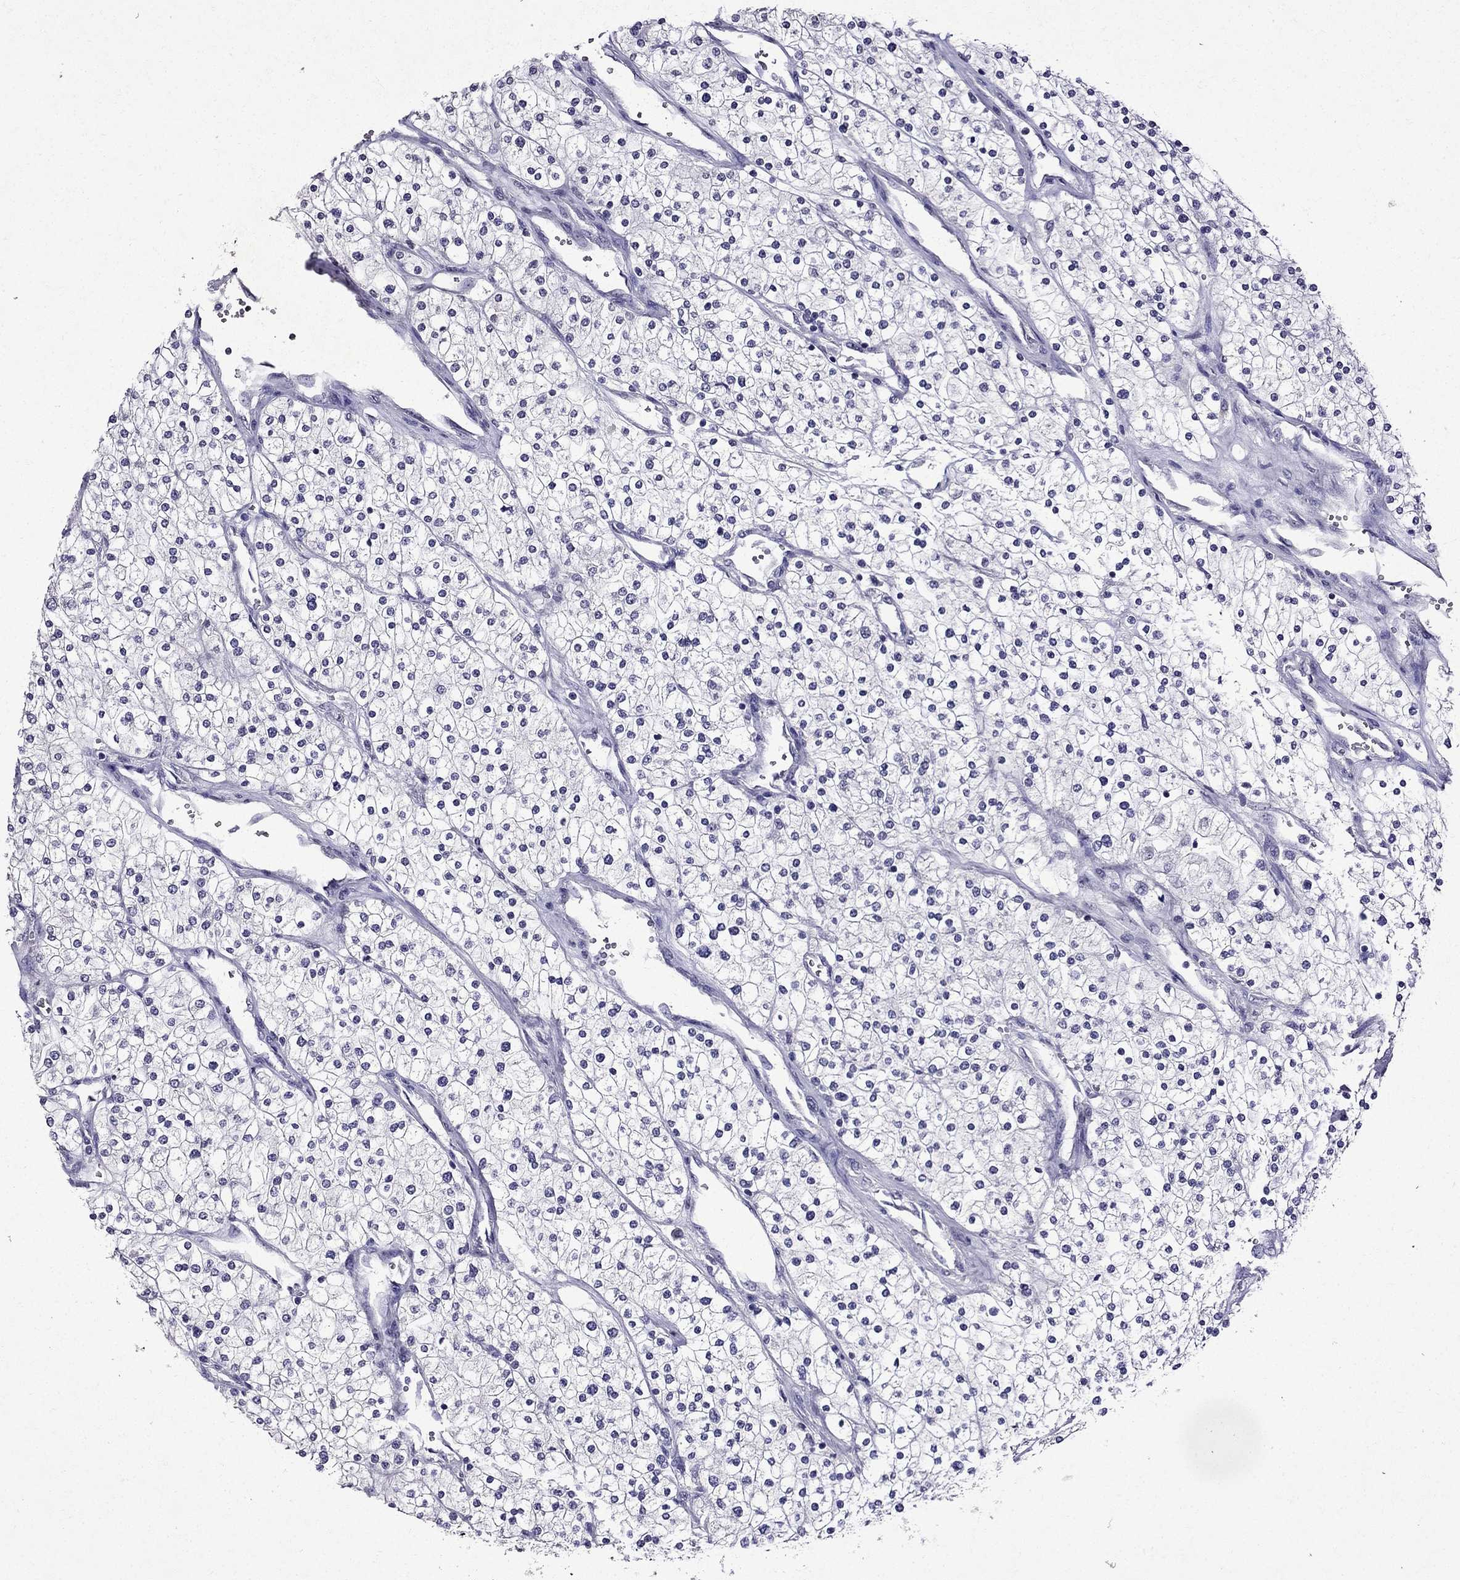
{"staining": {"intensity": "negative", "quantity": "none", "location": "none"}, "tissue": "renal cancer", "cell_type": "Tumor cells", "image_type": "cancer", "snomed": [{"axis": "morphology", "description": "Adenocarcinoma, NOS"}, {"axis": "topography", "description": "Kidney"}], "caption": "Immunohistochemistry (IHC) image of human renal adenocarcinoma stained for a protein (brown), which demonstrates no expression in tumor cells. (DAB immunohistochemistry, high magnification).", "gene": "DNAH17", "patient": {"sex": "male", "age": 80}}